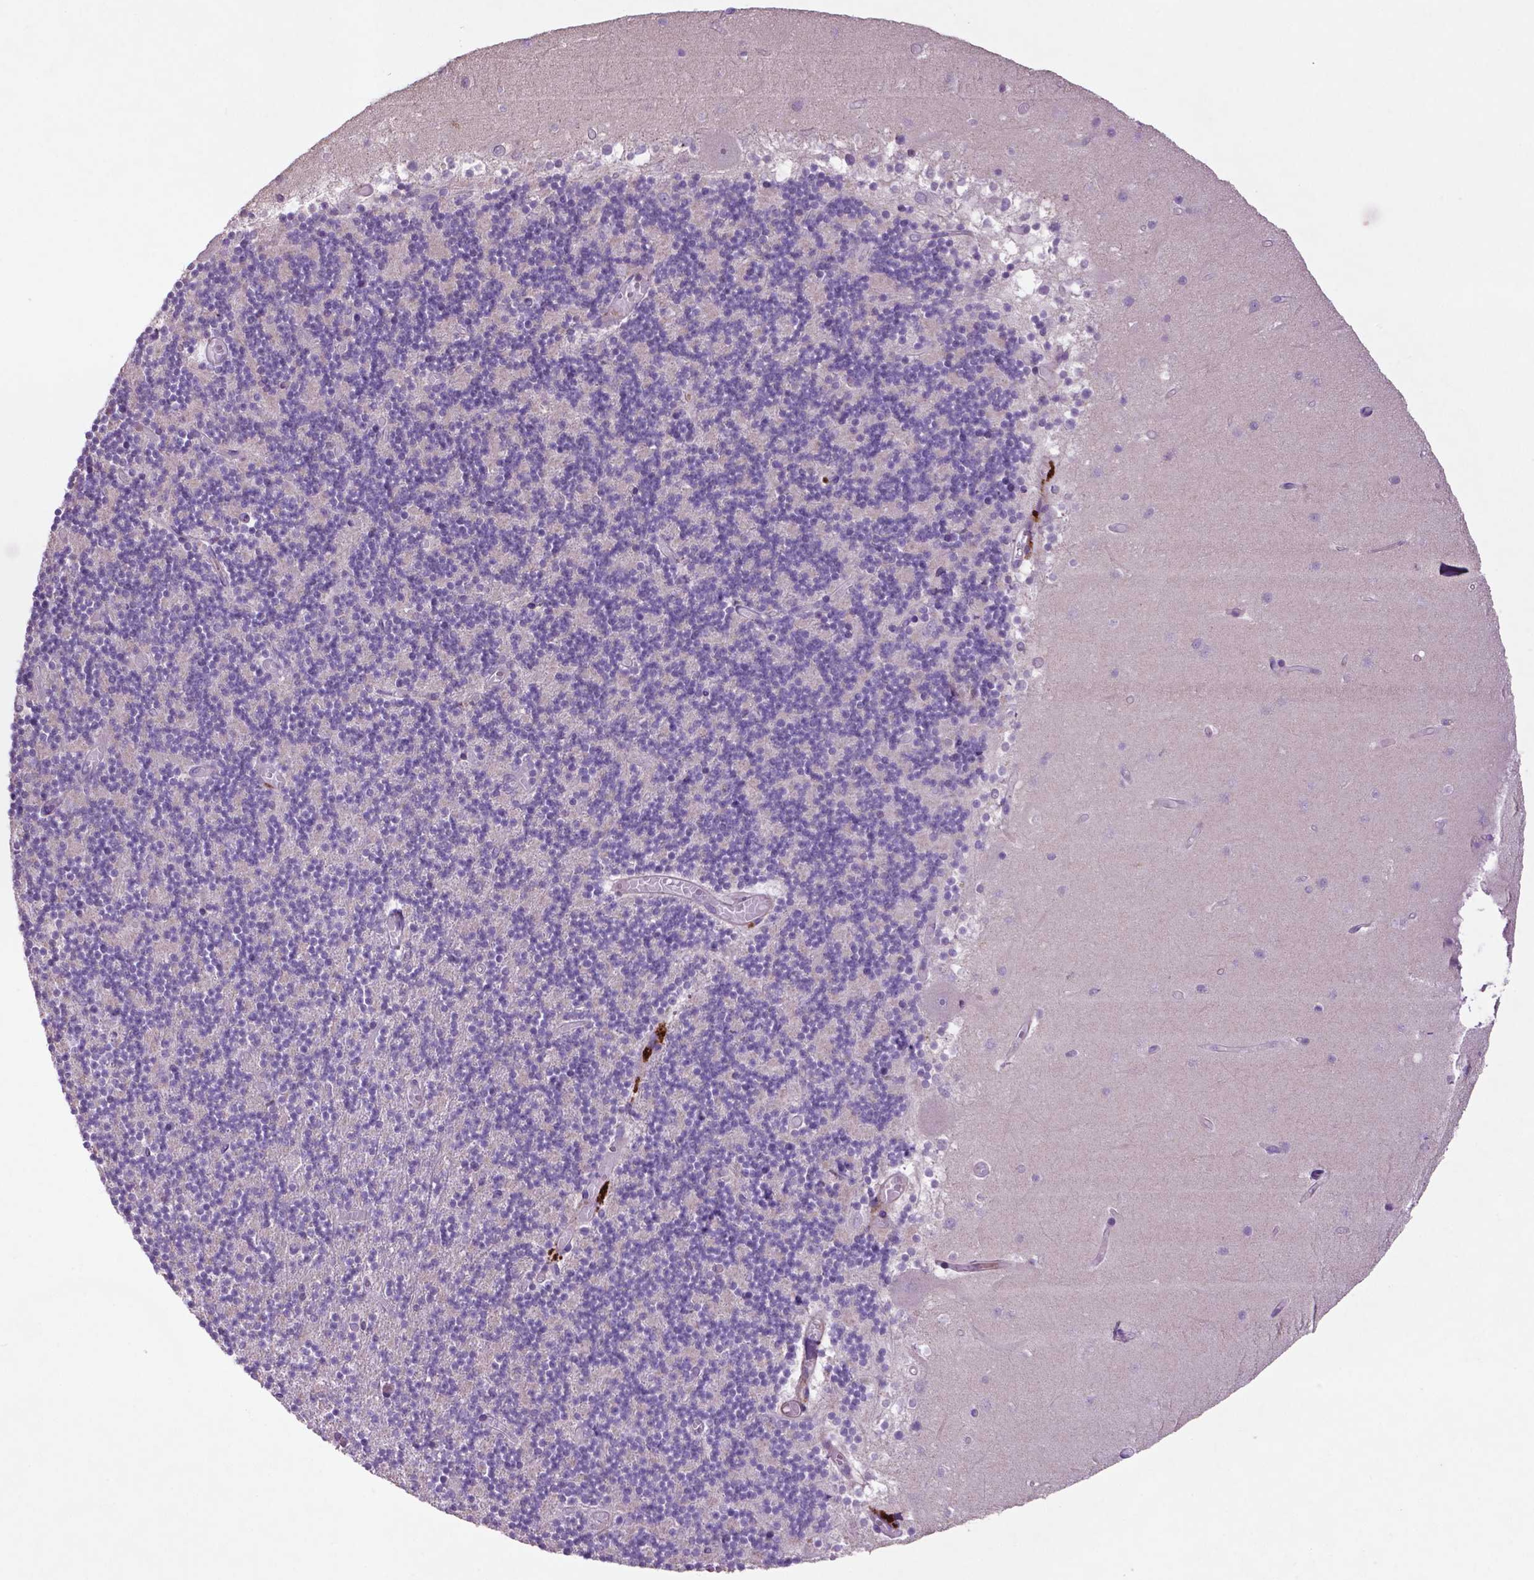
{"staining": {"intensity": "negative", "quantity": "none", "location": "none"}, "tissue": "cerebellum", "cell_type": "Cells in granular layer", "image_type": "normal", "snomed": [{"axis": "morphology", "description": "Normal tissue, NOS"}, {"axis": "topography", "description": "Cerebellum"}], "caption": "This is an immunohistochemistry (IHC) image of benign human cerebellum. There is no expression in cells in granular layer.", "gene": "BMP4", "patient": {"sex": "female", "age": 28}}